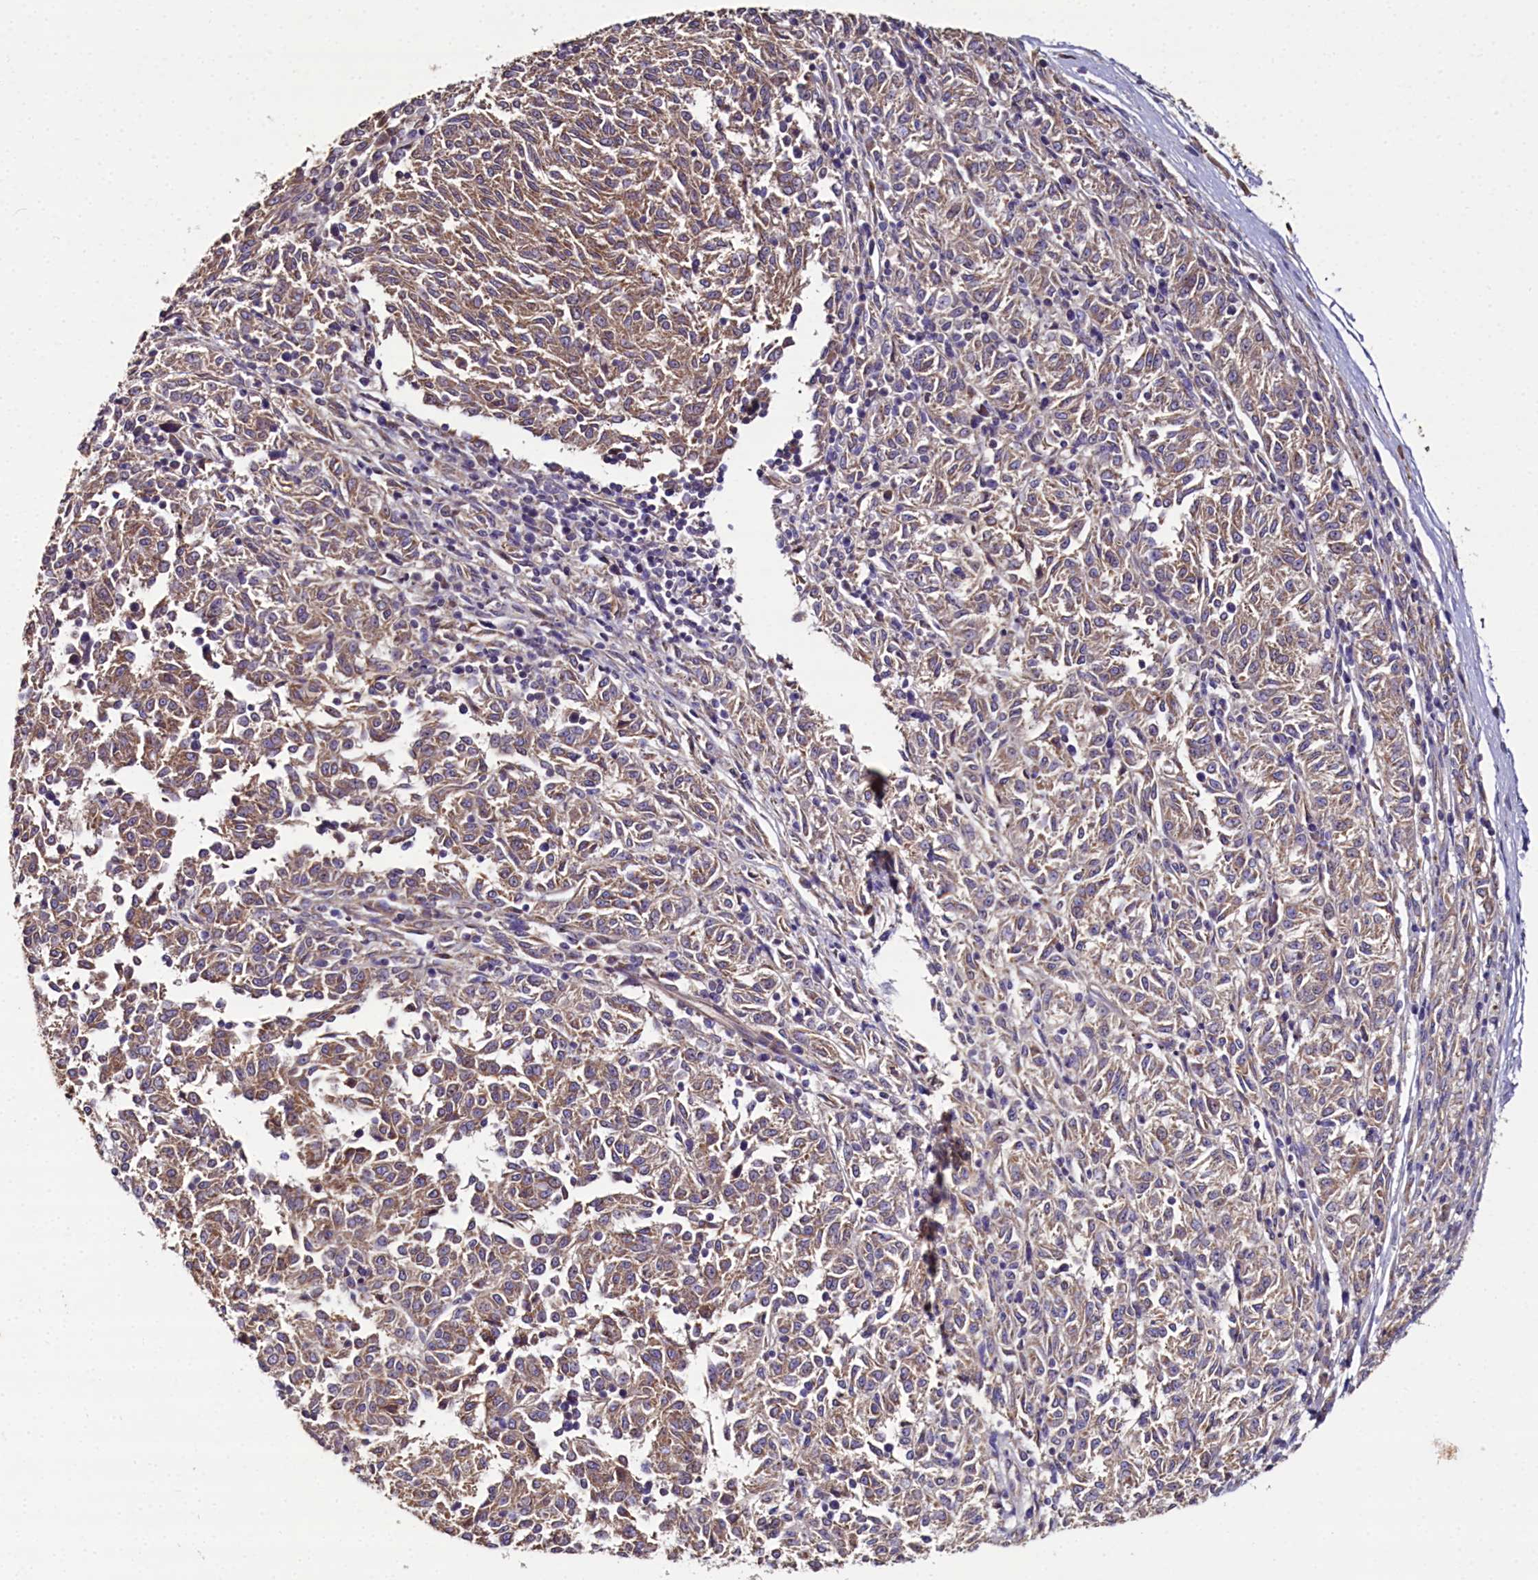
{"staining": {"intensity": "moderate", "quantity": ">75%", "location": "cytoplasmic/membranous"}, "tissue": "melanoma", "cell_type": "Tumor cells", "image_type": "cancer", "snomed": [{"axis": "morphology", "description": "Malignant melanoma, NOS"}, {"axis": "topography", "description": "Skin"}], "caption": "Immunohistochemistry (IHC) (DAB (3,3'-diaminobenzidine)) staining of human malignant melanoma reveals moderate cytoplasmic/membranous protein expression in about >75% of tumor cells. The staining was performed using DAB to visualize the protein expression in brown, while the nuclei were stained in blue with hematoxylin (Magnification: 20x).", "gene": "SPRYD3", "patient": {"sex": "female", "age": 72}}